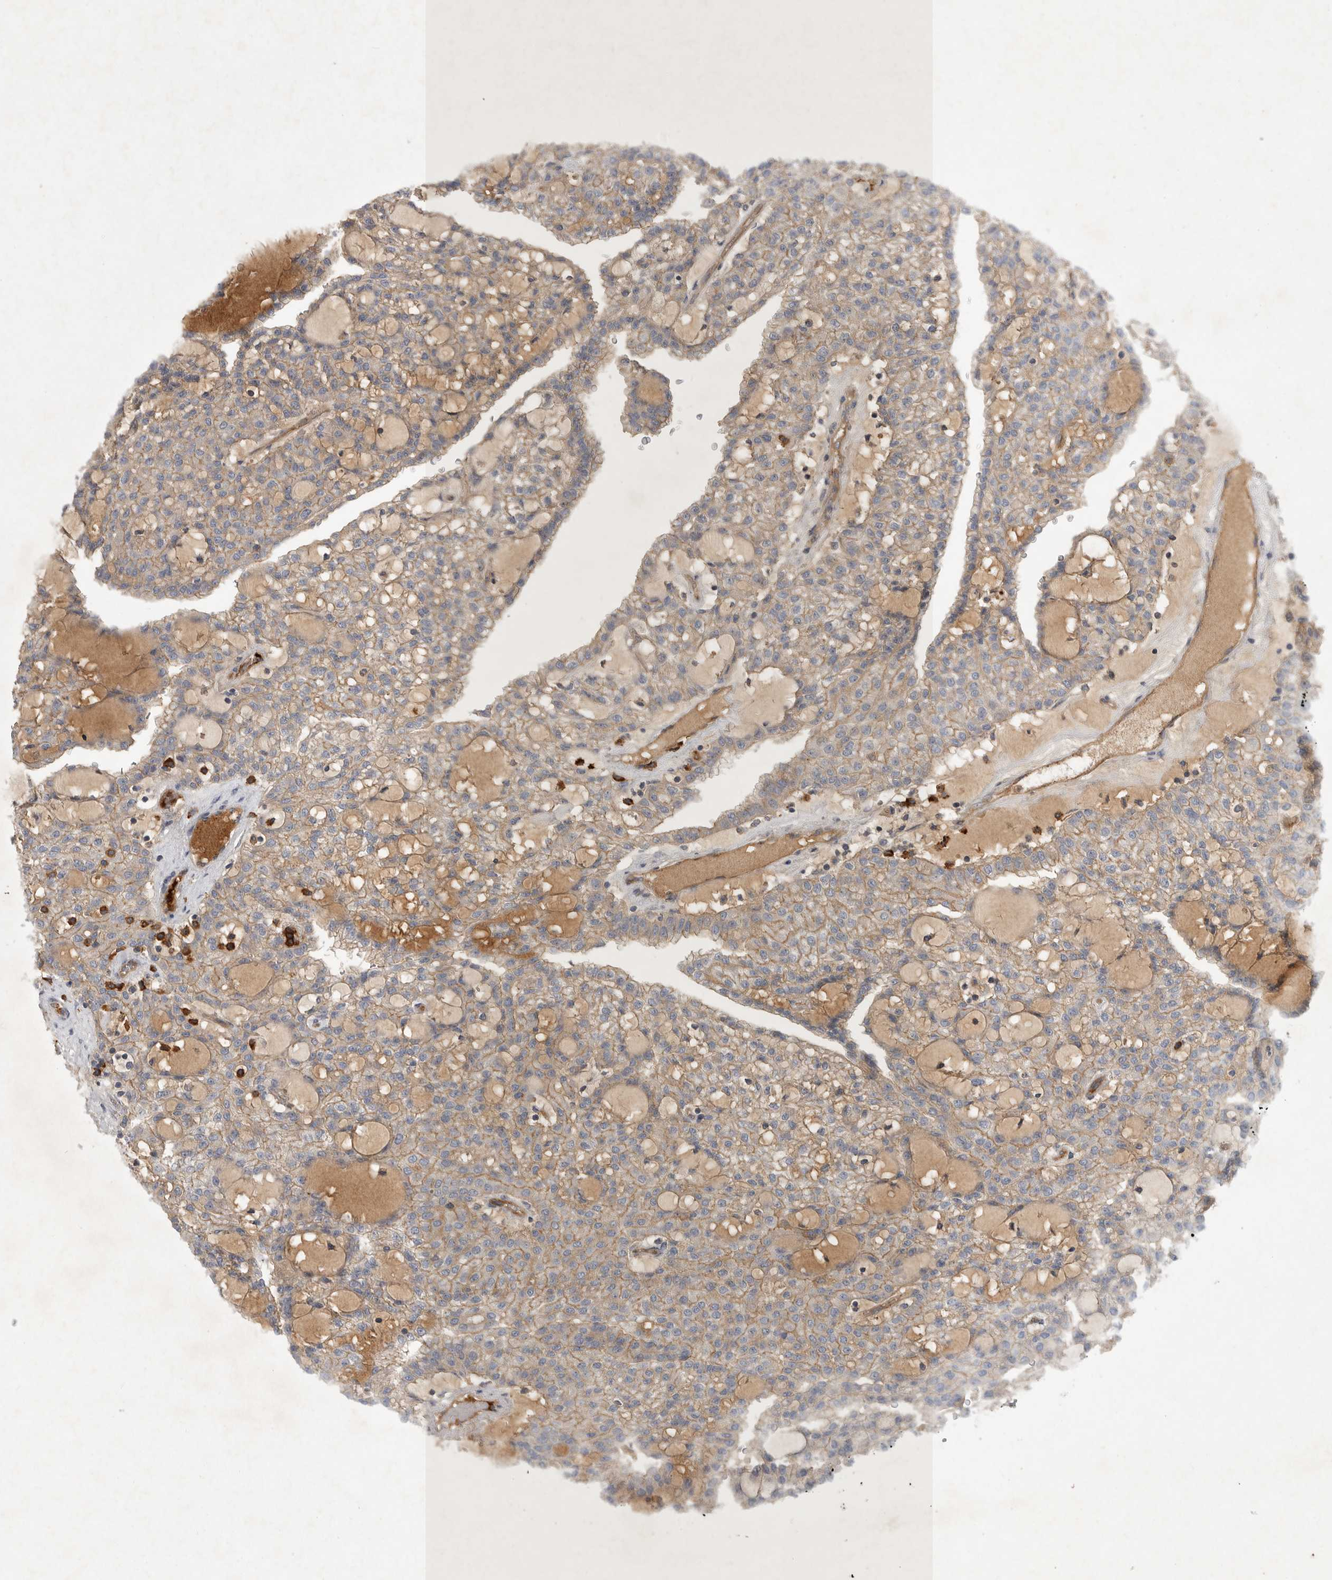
{"staining": {"intensity": "weak", "quantity": "25%-75%", "location": "cytoplasmic/membranous"}, "tissue": "renal cancer", "cell_type": "Tumor cells", "image_type": "cancer", "snomed": [{"axis": "morphology", "description": "Adenocarcinoma, NOS"}, {"axis": "topography", "description": "Kidney"}], "caption": "IHC micrograph of neoplastic tissue: human renal adenocarcinoma stained using immunohistochemistry (IHC) reveals low levels of weak protein expression localized specifically in the cytoplasmic/membranous of tumor cells, appearing as a cytoplasmic/membranous brown color.", "gene": "MLPH", "patient": {"sex": "male", "age": 63}}